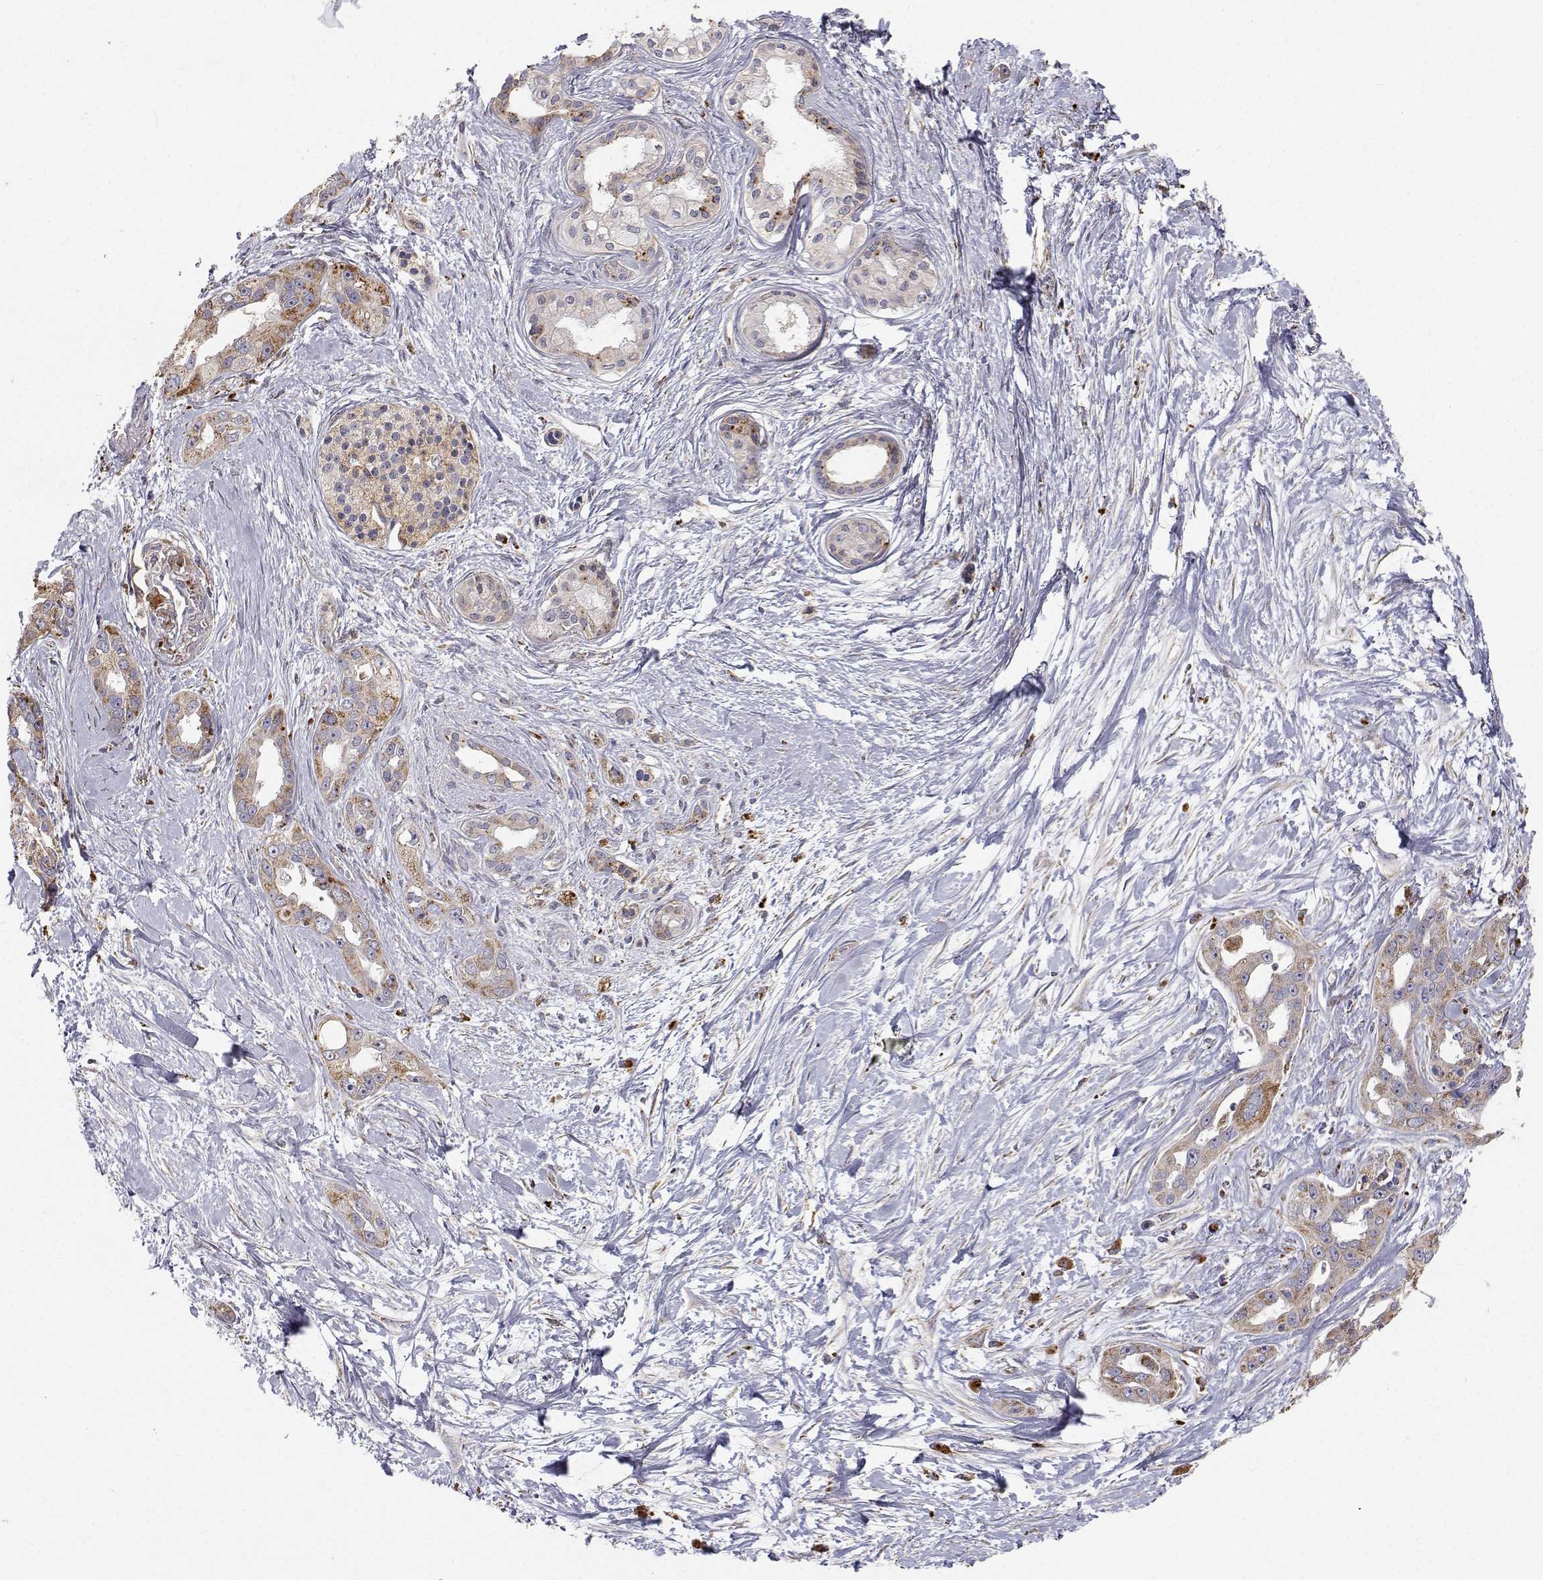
{"staining": {"intensity": "weak", "quantity": ">75%", "location": "cytoplasmic/membranous"}, "tissue": "pancreatic cancer", "cell_type": "Tumor cells", "image_type": "cancer", "snomed": [{"axis": "morphology", "description": "Adenocarcinoma, NOS"}, {"axis": "topography", "description": "Pancreas"}], "caption": "About >75% of tumor cells in human pancreatic adenocarcinoma display weak cytoplasmic/membranous protein staining as visualized by brown immunohistochemical staining.", "gene": "SPICE1", "patient": {"sex": "female", "age": 50}}